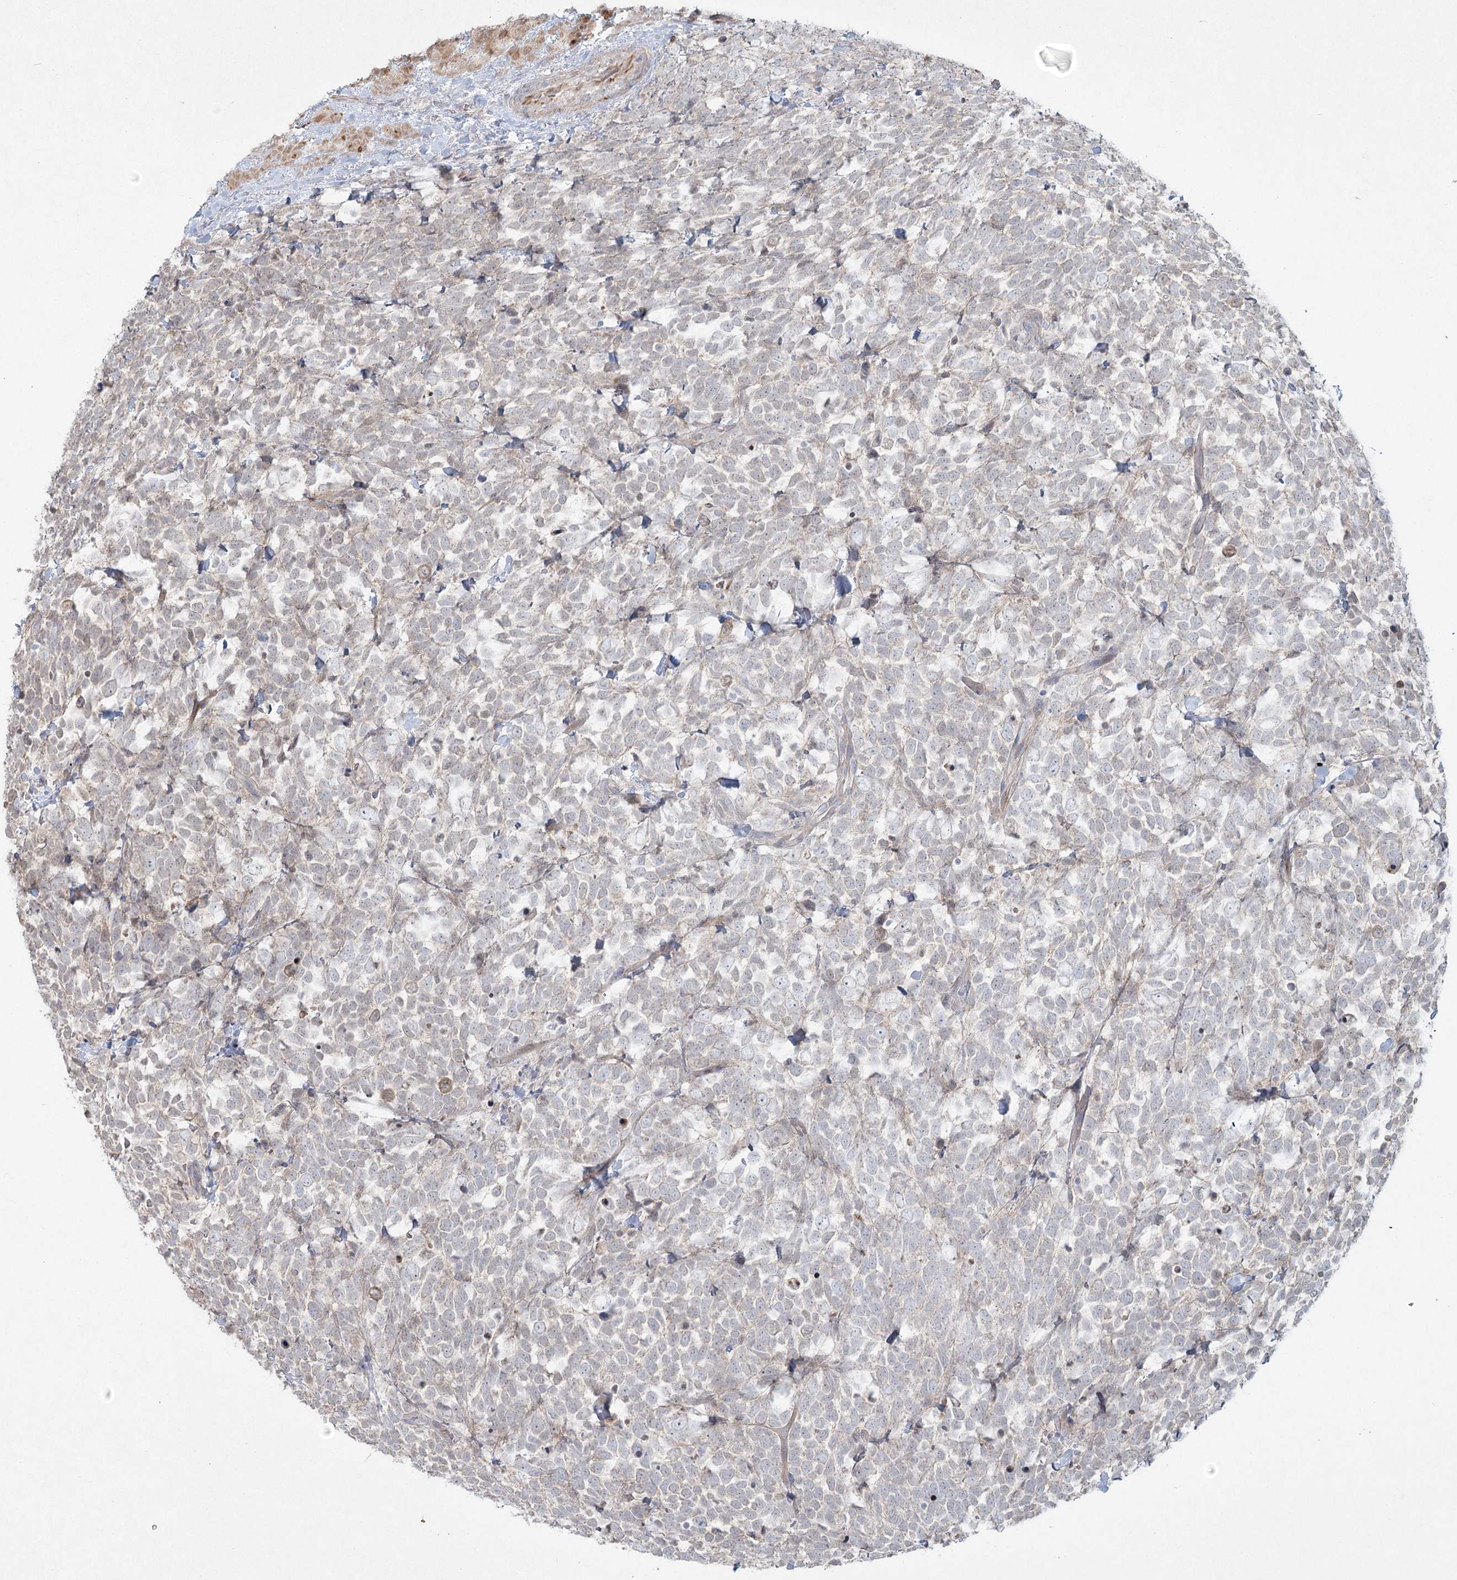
{"staining": {"intensity": "negative", "quantity": "none", "location": "none"}, "tissue": "urothelial cancer", "cell_type": "Tumor cells", "image_type": "cancer", "snomed": [{"axis": "morphology", "description": "Urothelial carcinoma, High grade"}, {"axis": "topography", "description": "Urinary bladder"}], "caption": "Immunohistochemical staining of urothelial carcinoma (high-grade) shows no significant staining in tumor cells.", "gene": "LRP2BP", "patient": {"sex": "female", "age": 82}}